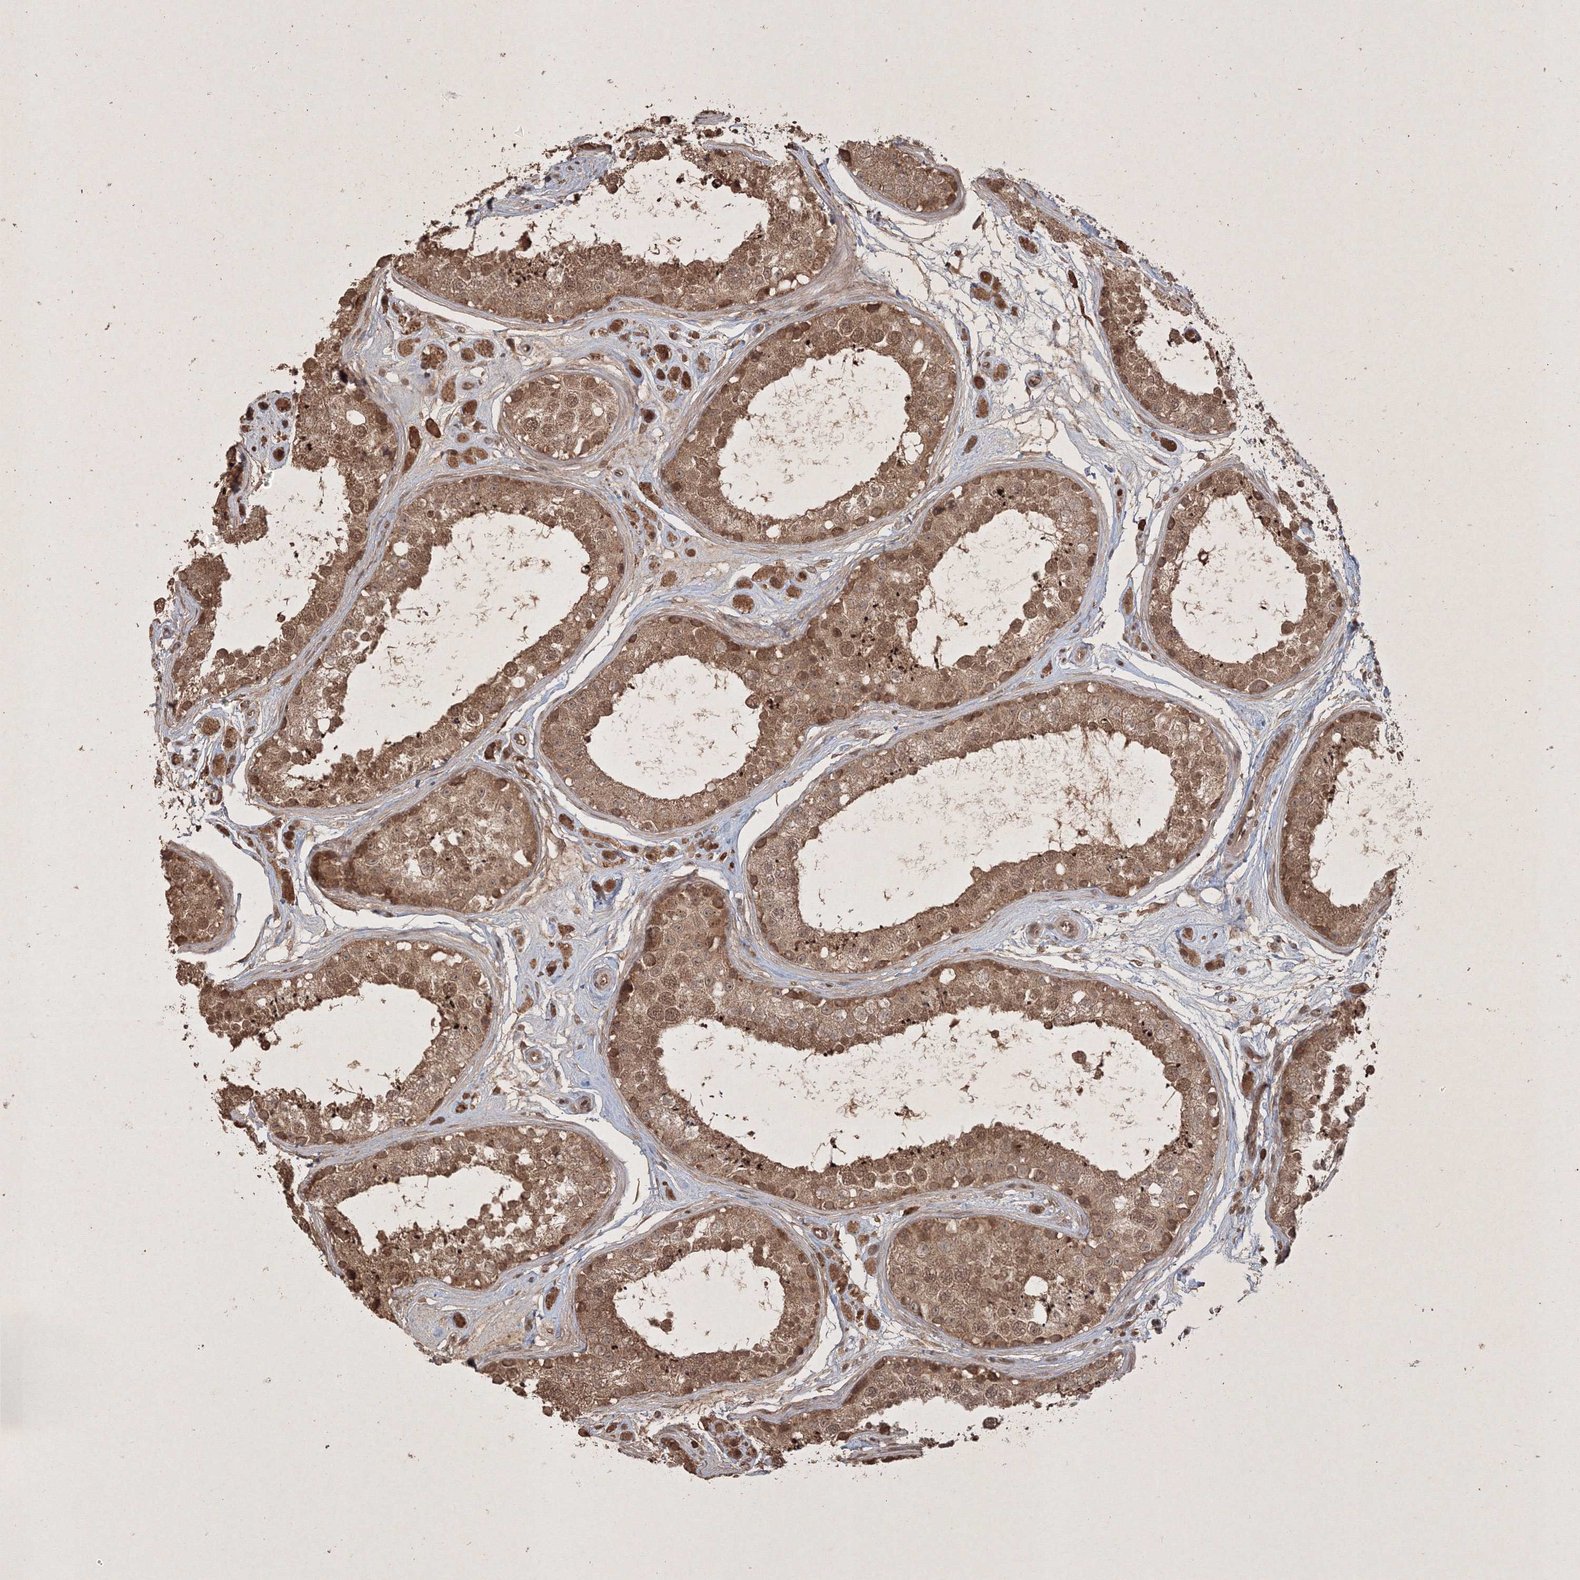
{"staining": {"intensity": "moderate", "quantity": ">75%", "location": "cytoplasmic/membranous,nuclear"}, "tissue": "testis", "cell_type": "Cells in seminiferous ducts", "image_type": "normal", "snomed": [{"axis": "morphology", "description": "Normal tissue, NOS"}, {"axis": "topography", "description": "Testis"}], "caption": "Immunohistochemical staining of benign testis reveals moderate cytoplasmic/membranous,nuclear protein staining in approximately >75% of cells in seminiferous ducts. The protein is shown in brown color, while the nuclei are stained blue.", "gene": "PELI3", "patient": {"sex": "male", "age": 25}}